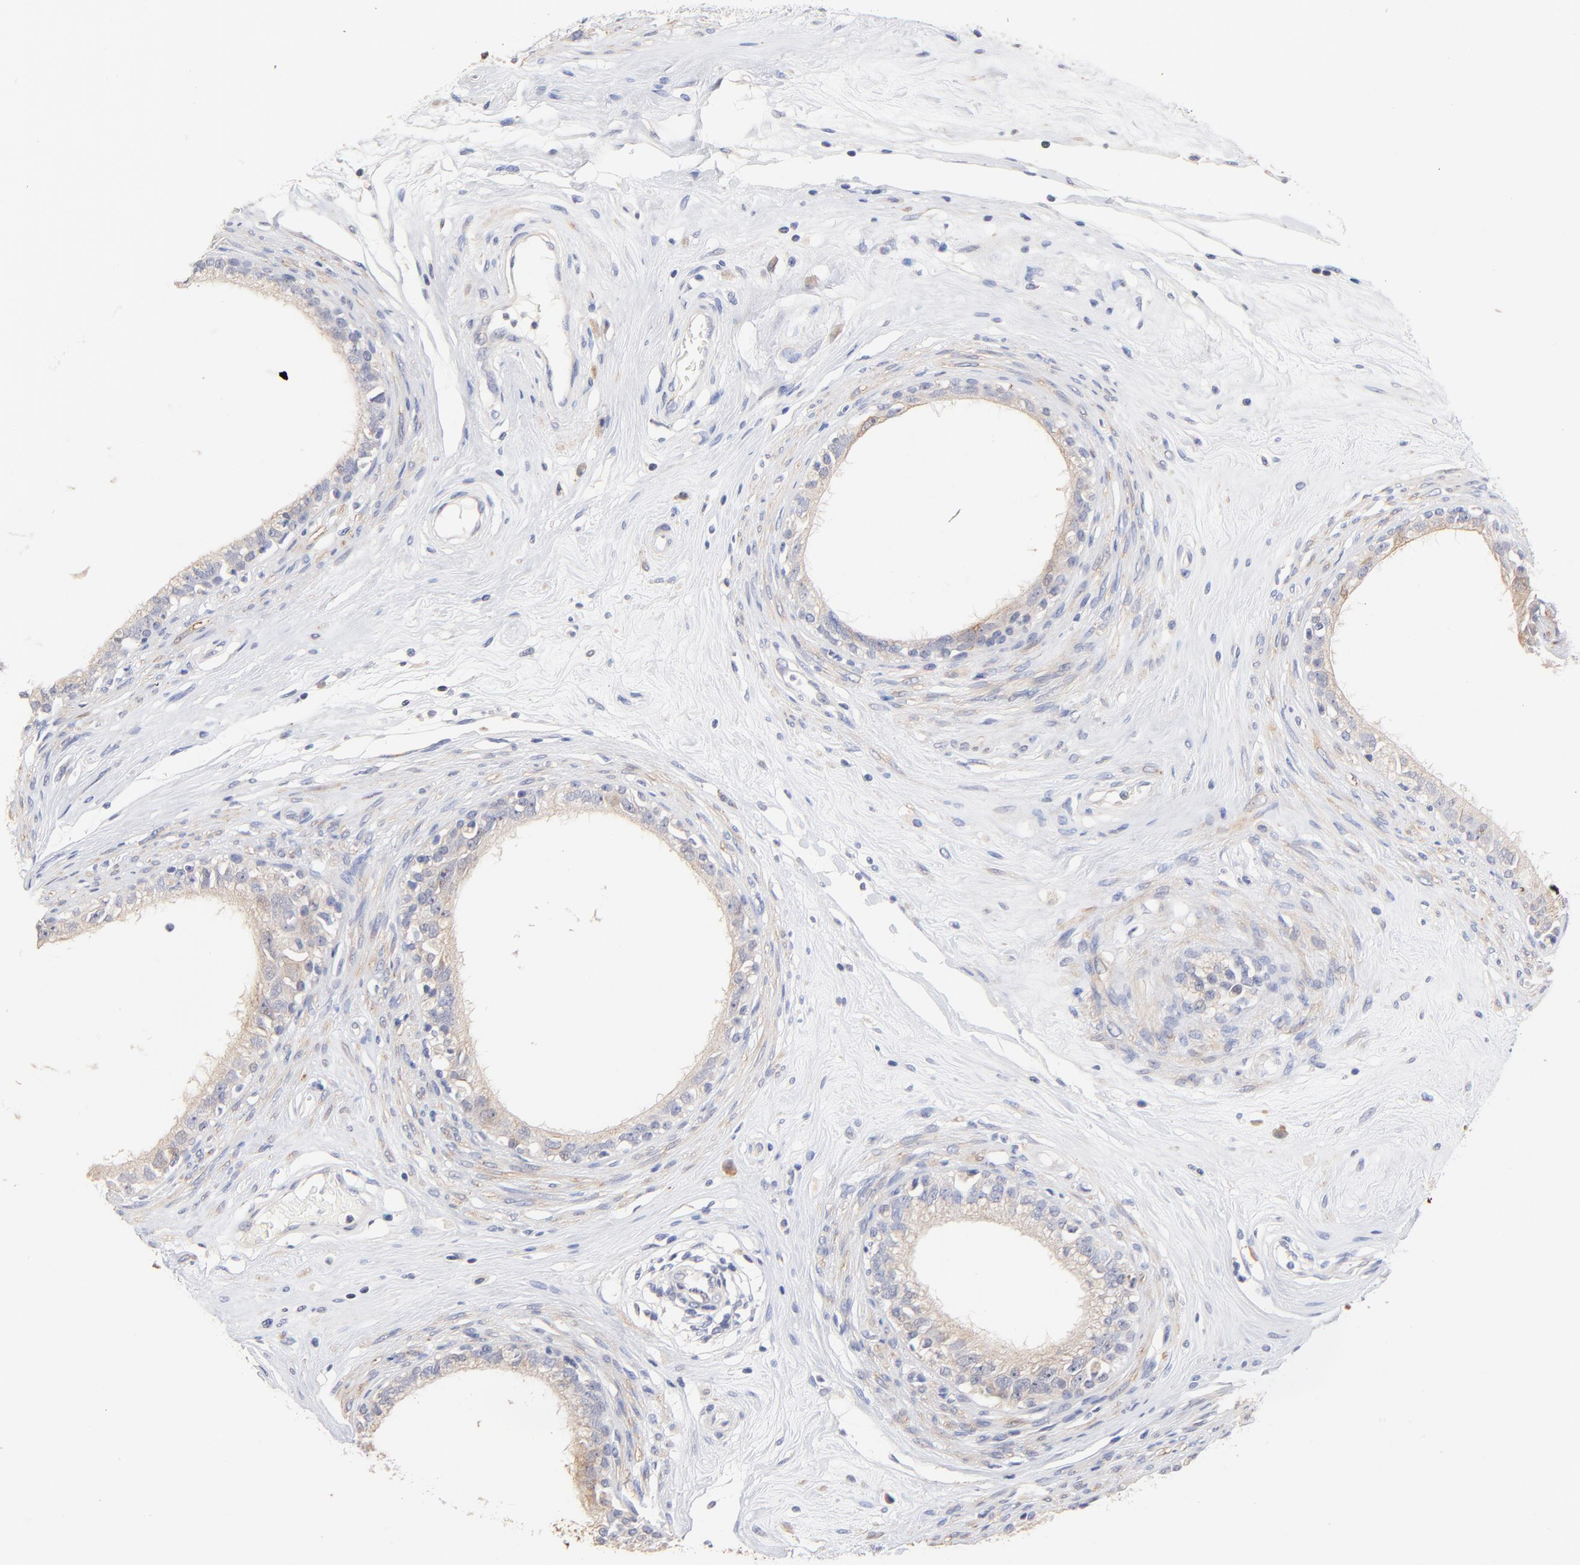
{"staining": {"intensity": "moderate", "quantity": "25%-75%", "location": "cytoplasmic/membranous"}, "tissue": "epididymis", "cell_type": "Glandular cells", "image_type": "normal", "snomed": [{"axis": "morphology", "description": "Normal tissue, NOS"}, {"axis": "morphology", "description": "Inflammation, NOS"}, {"axis": "topography", "description": "Epididymis"}], "caption": "Brown immunohistochemical staining in normal epididymis exhibits moderate cytoplasmic/membranous expression in about 25%-75% of glandular cells.", "gene": "TWNK", "patient": {"sex": "male", "age": 84}}